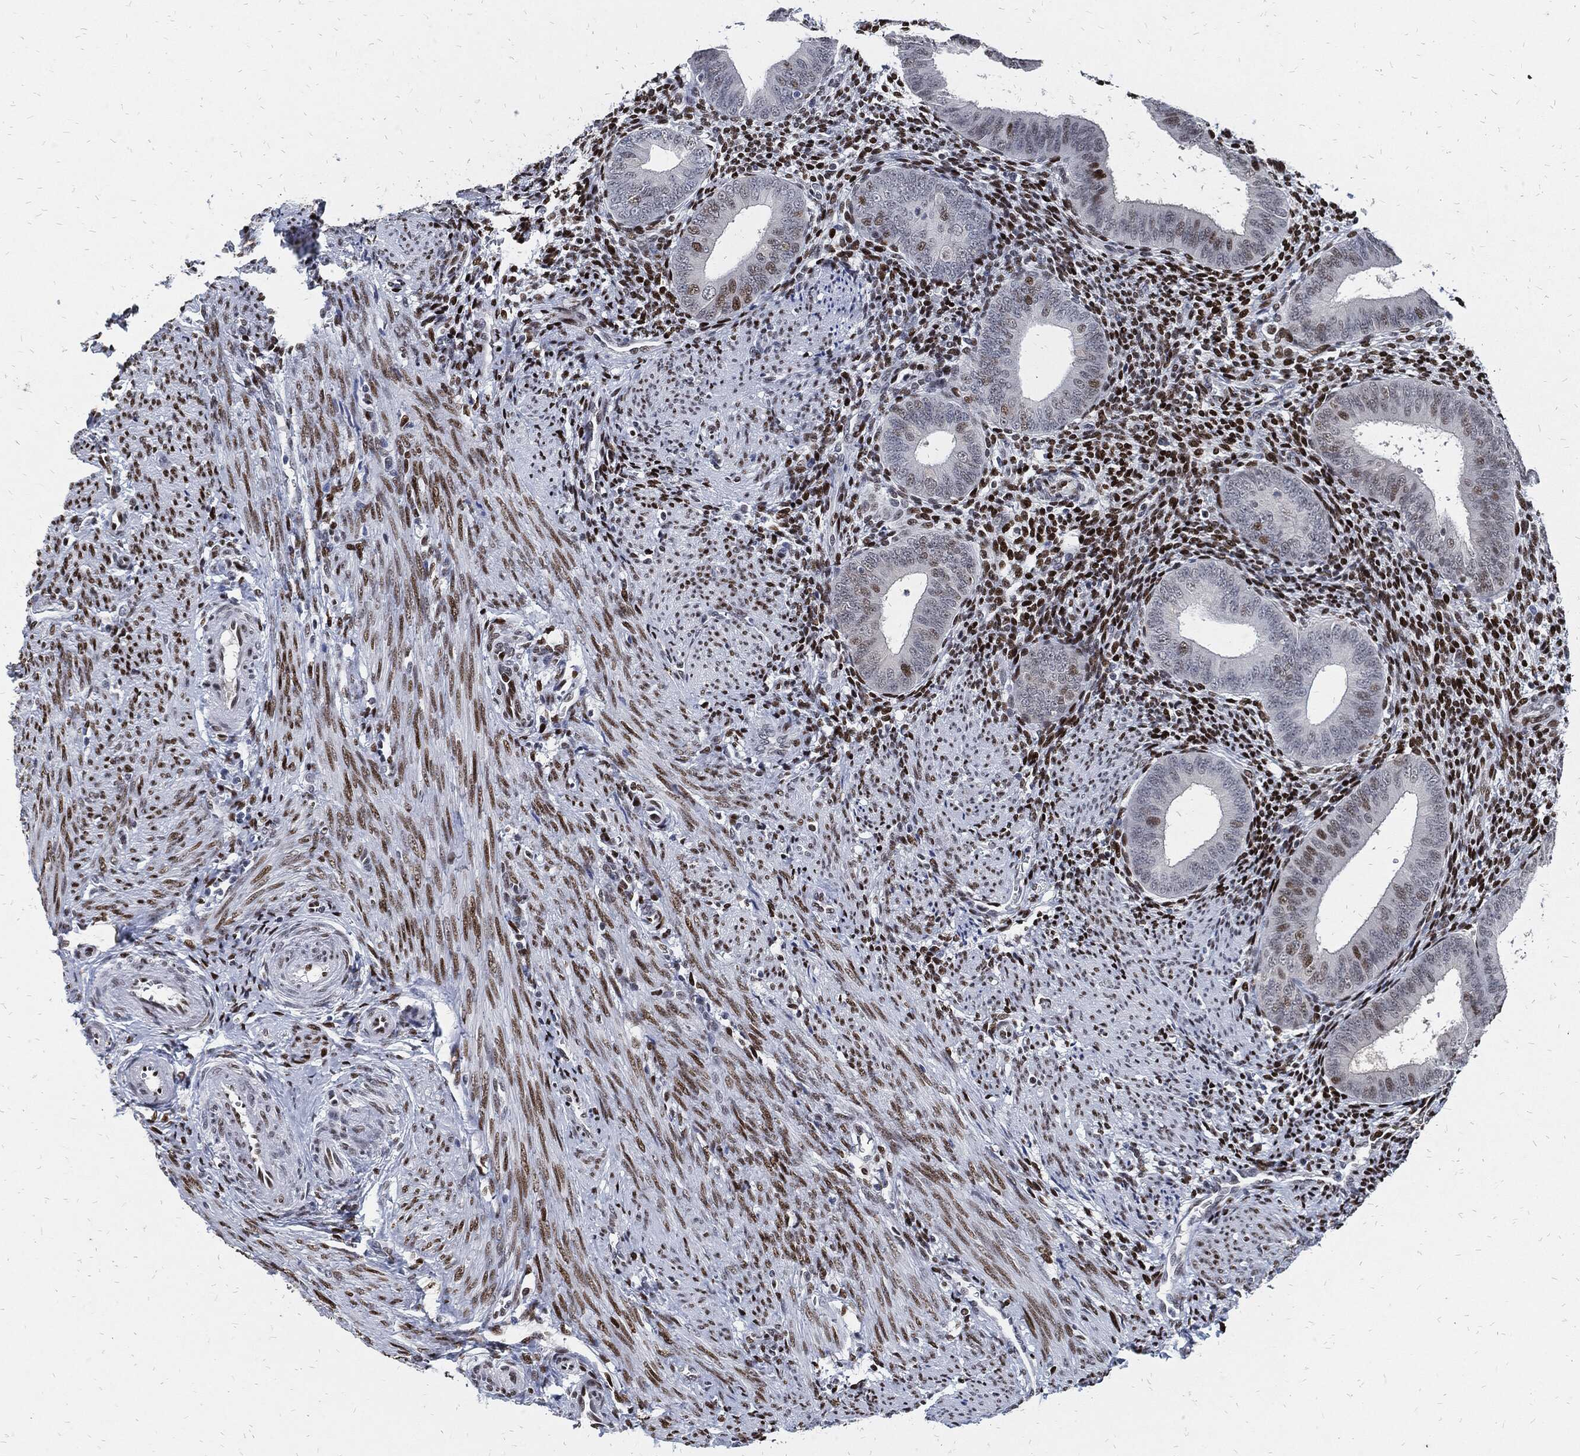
{"staining": {"intensity": "strong", "quantity": "25%-75%", "location": "nuclear"}, "tissue": "endometrium", "cell_type": "Cells in endometrial stroma", "image_type": "normal", "snomed": [{"axis": "morphology", "description": "Normal tissue, NOS"}, {"axis": "topography", "description": "Endometrium"}], "caption": "DAB immunohistochemical staining of unremarkable endometrium displays strong nuclear protein positivity in about 25%-75% of cells in endometrial stroma.", "gene": "JUN", "patient": {"sex": "female", "age": 39}}